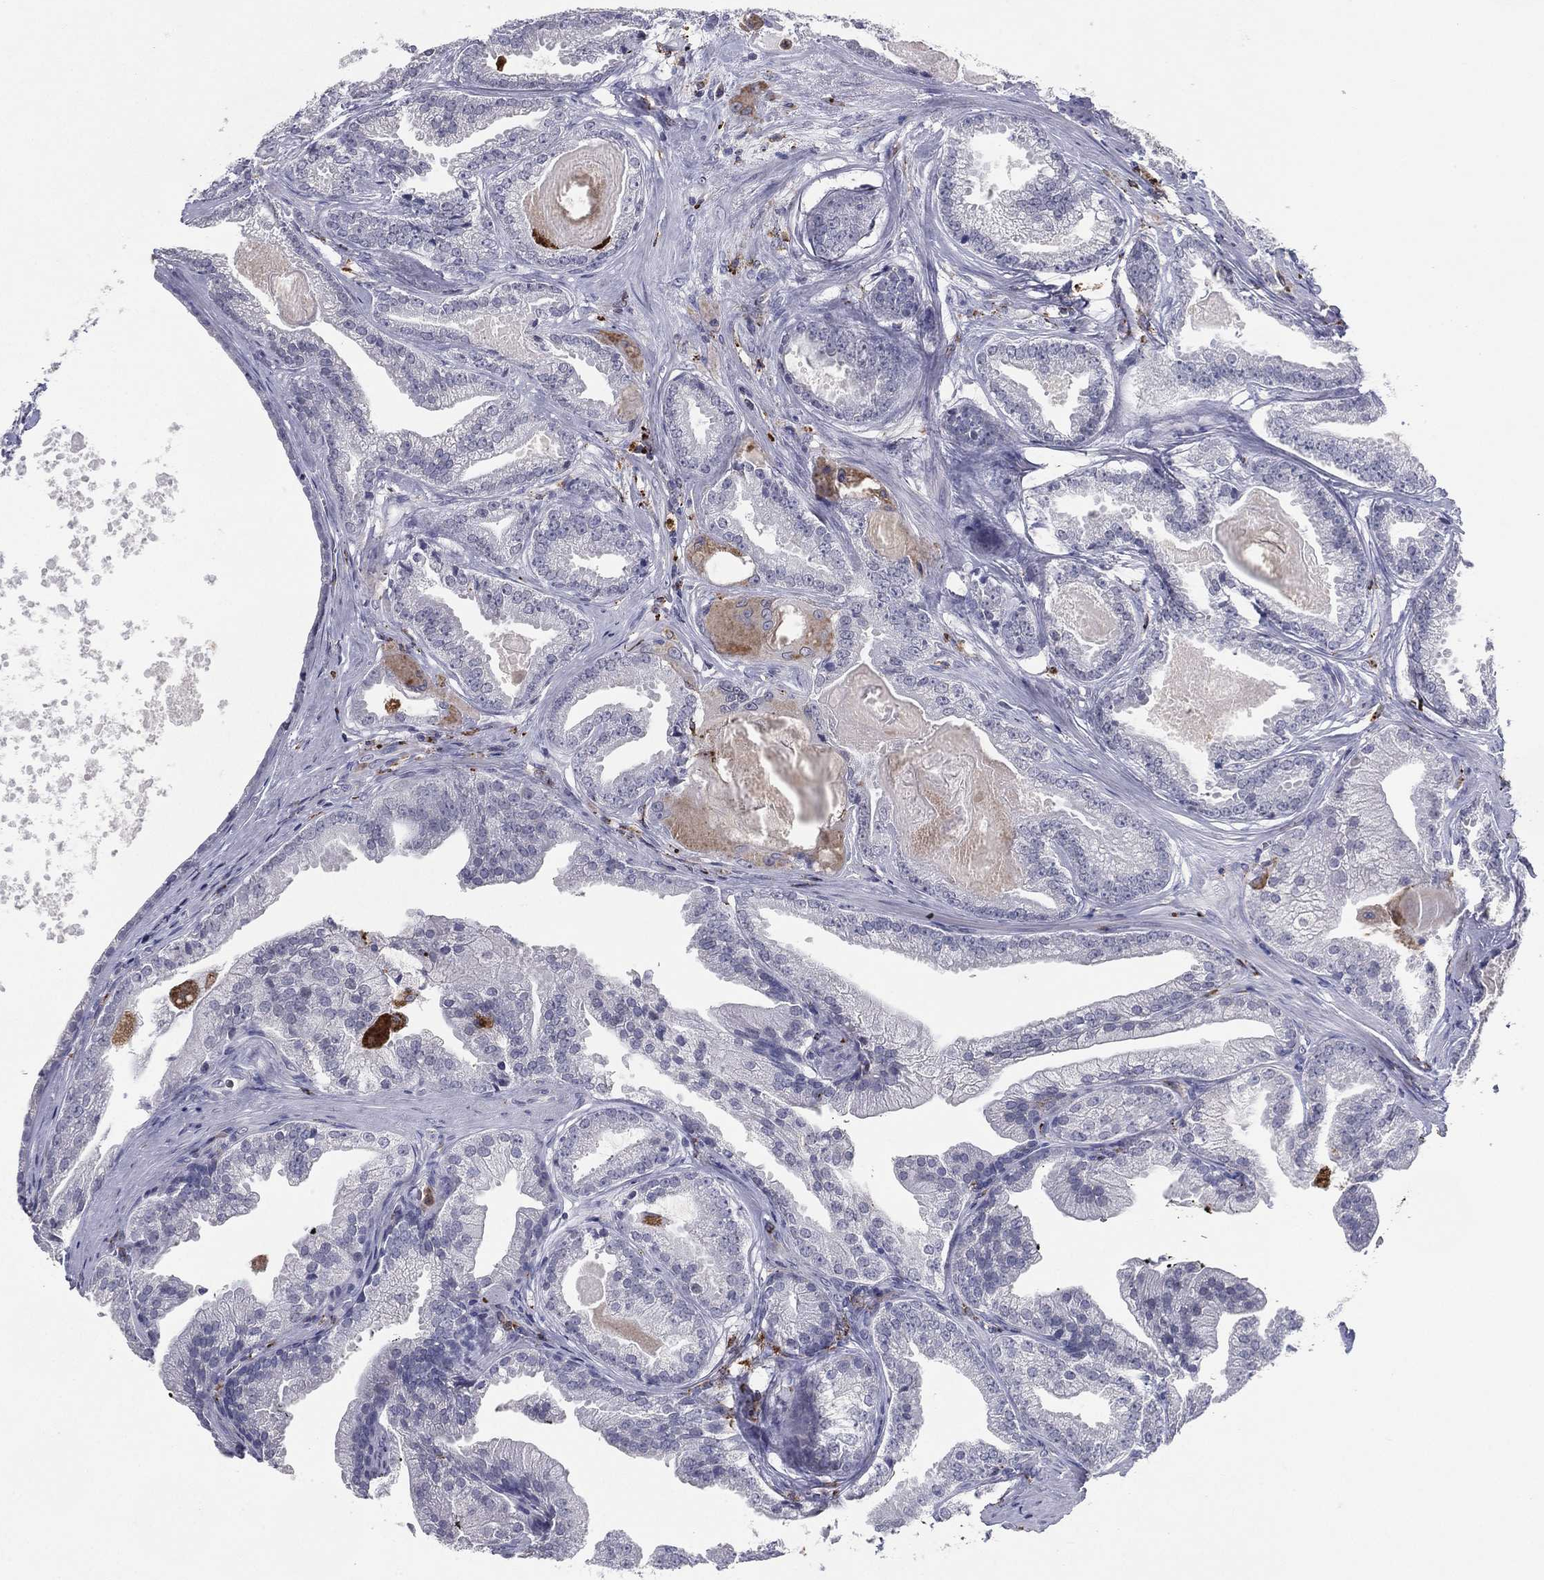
{"staining": {"intensity": "negative", "quantity": "none", "location": "none"}, "tissue": "prostate cancer", "cell_type": "Tumor cells", "image_type": "cancer", "snomed": [{"axis": "morphology", "description": "Adenocarcinoma, NOS"}, {"axis": "morphology", "description": "Adenocarcinoma, High grade"}, {"axis": "topography", "description": "Prostate"}], "caption": "High-grade adenocarcinoma (prostate) stained for a protein using IHC demonstrates no positivity tumor cells.", "gene": "EVI2B", "patient": {"sex": "male", "age": 64}}